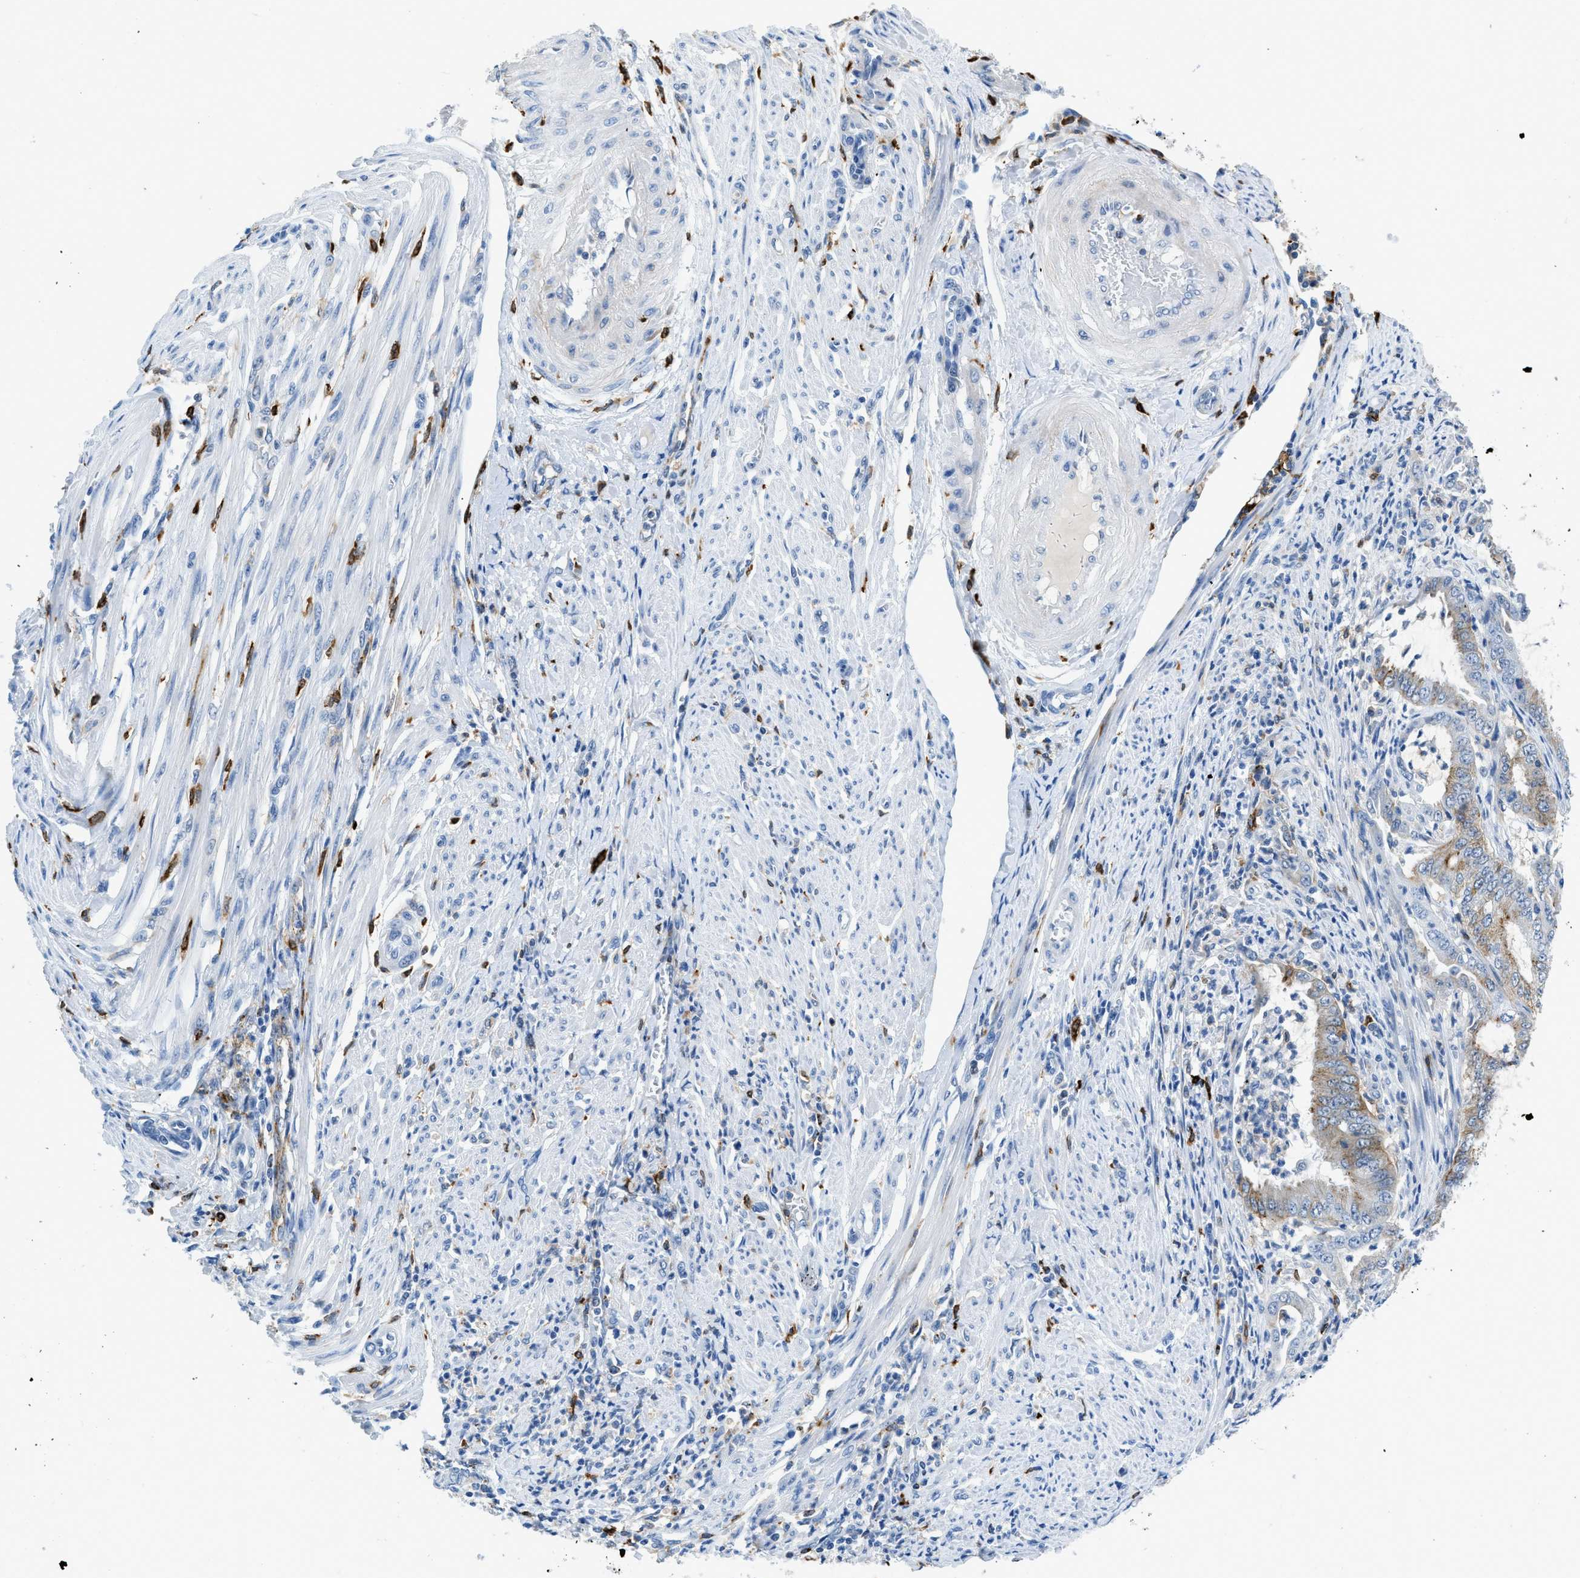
{"staining": {"intensity": "moderate", "quantity": "<25%", "location": "cytoplasmic/membranous"}, "tissue": "endometrial cancer", "cell_type": "Tumor cells", "image_type": "cancer", "snomed": [{"axis": "morphology", "description": "Adenocarcinoma, NOS"}, {"axis": "topography", "description": "Endometrium"}], "caption": "Moderate cytoplasmic/membranous protein expression is identified in approximately <25% of tumor cells in endometrial cancer.", "gene": "CD226", "patient": {"sex": "female", "age": 70}}